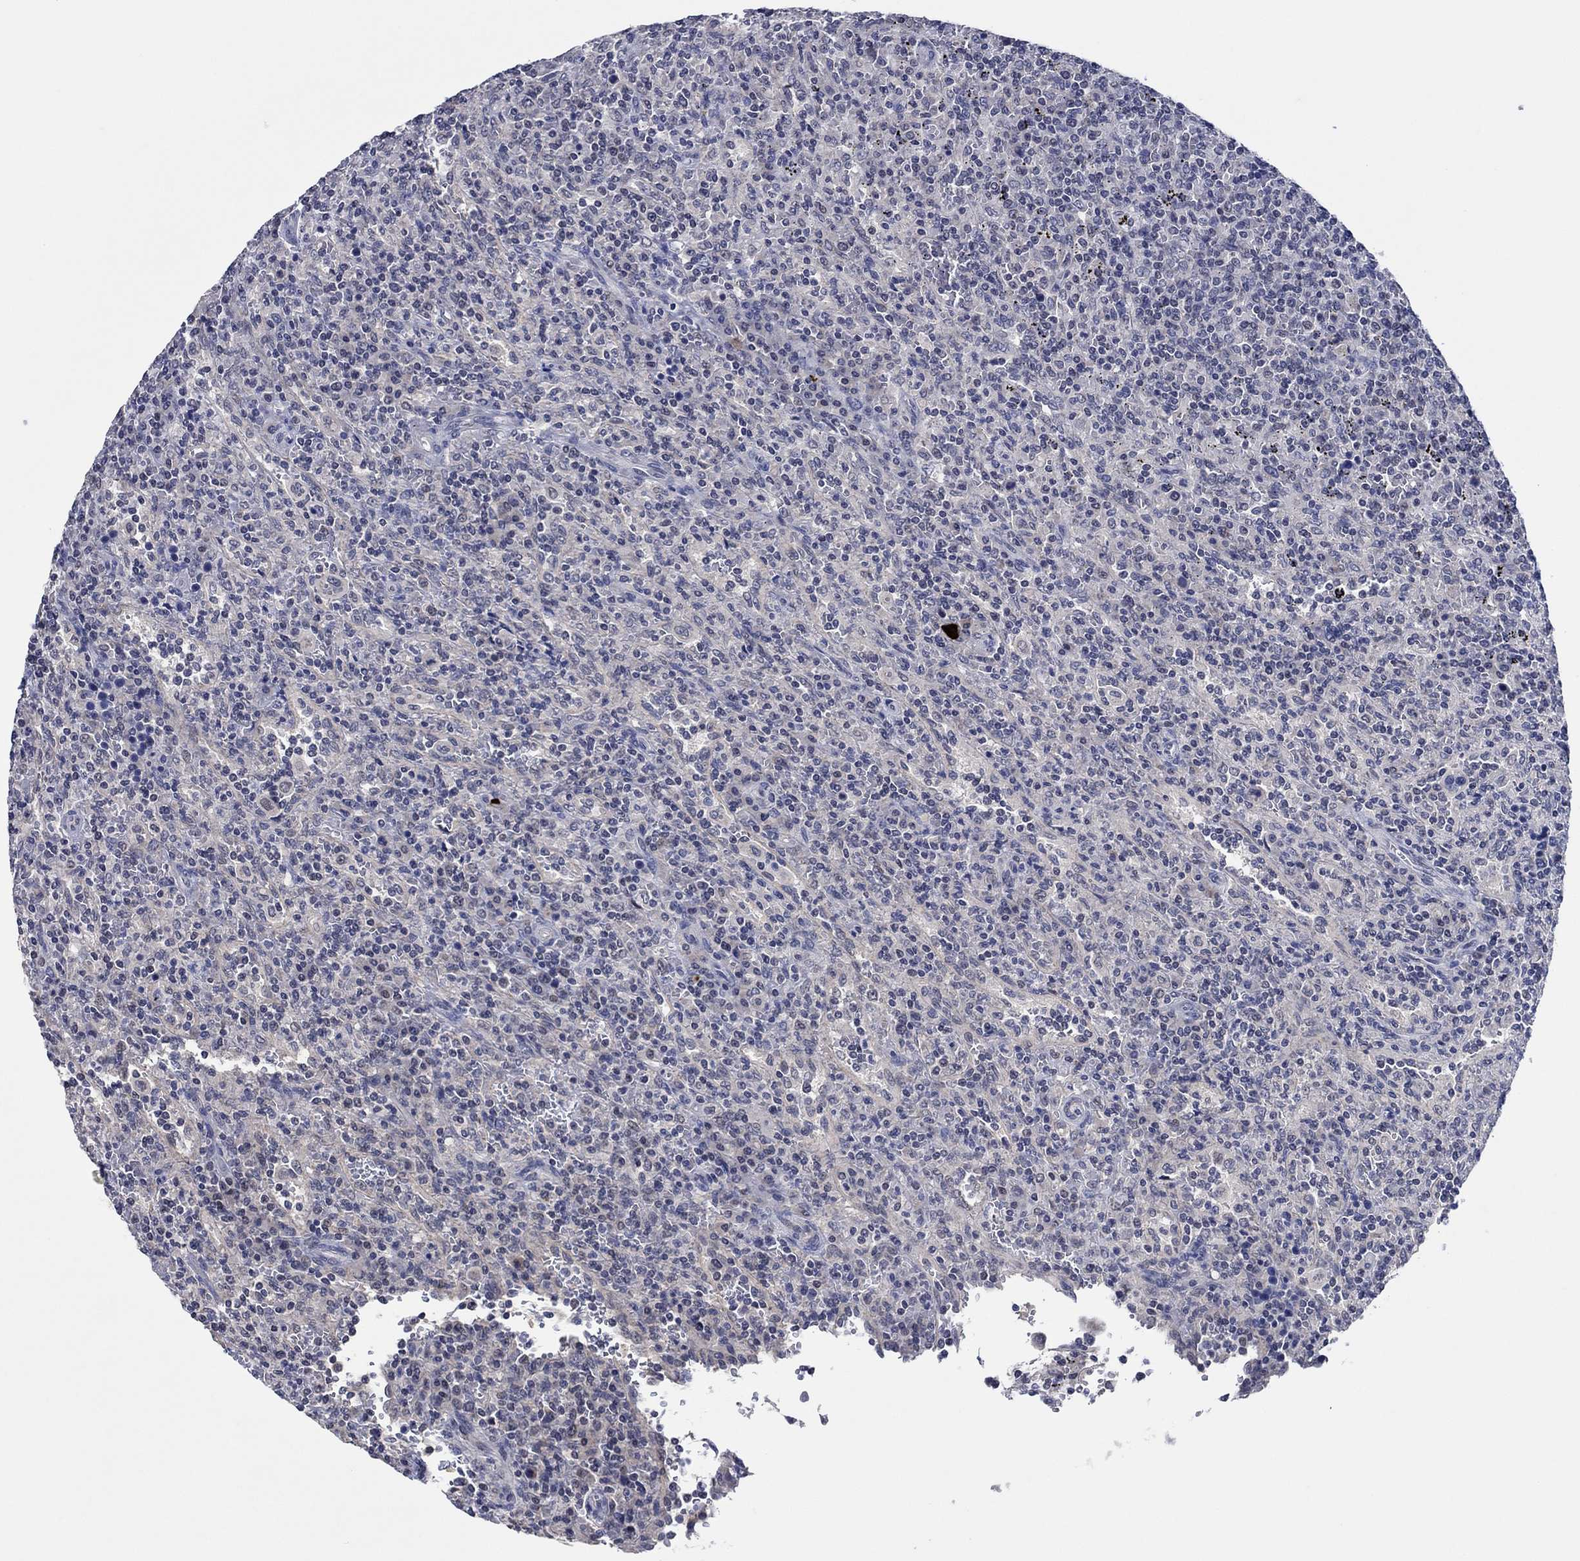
{"staining": {"intensity": "negative", "quantity": "none", "location": "none"}, "tissue": "lymphoma", "cell_type": "Tumor cells", "image_type": "cancer", "snomed": [{"axis": "morphology", "description": "Malignant lymphoma, non-Hodgkin's type, Low grade"}, {"axis": "topography", "description": "Spleen"}], "caption": "High magnification brightfield microscopy of malignant lymphoma, non-Hodgkin's type (low-grade) stained with DAB (3,3'-diaminobenzidine) (brown) and counterstained with hematoxylin (blue): tumor cells show no significant expression.", "gene": "PRRT3", "patient": {"sex": "male", "age": 62}}